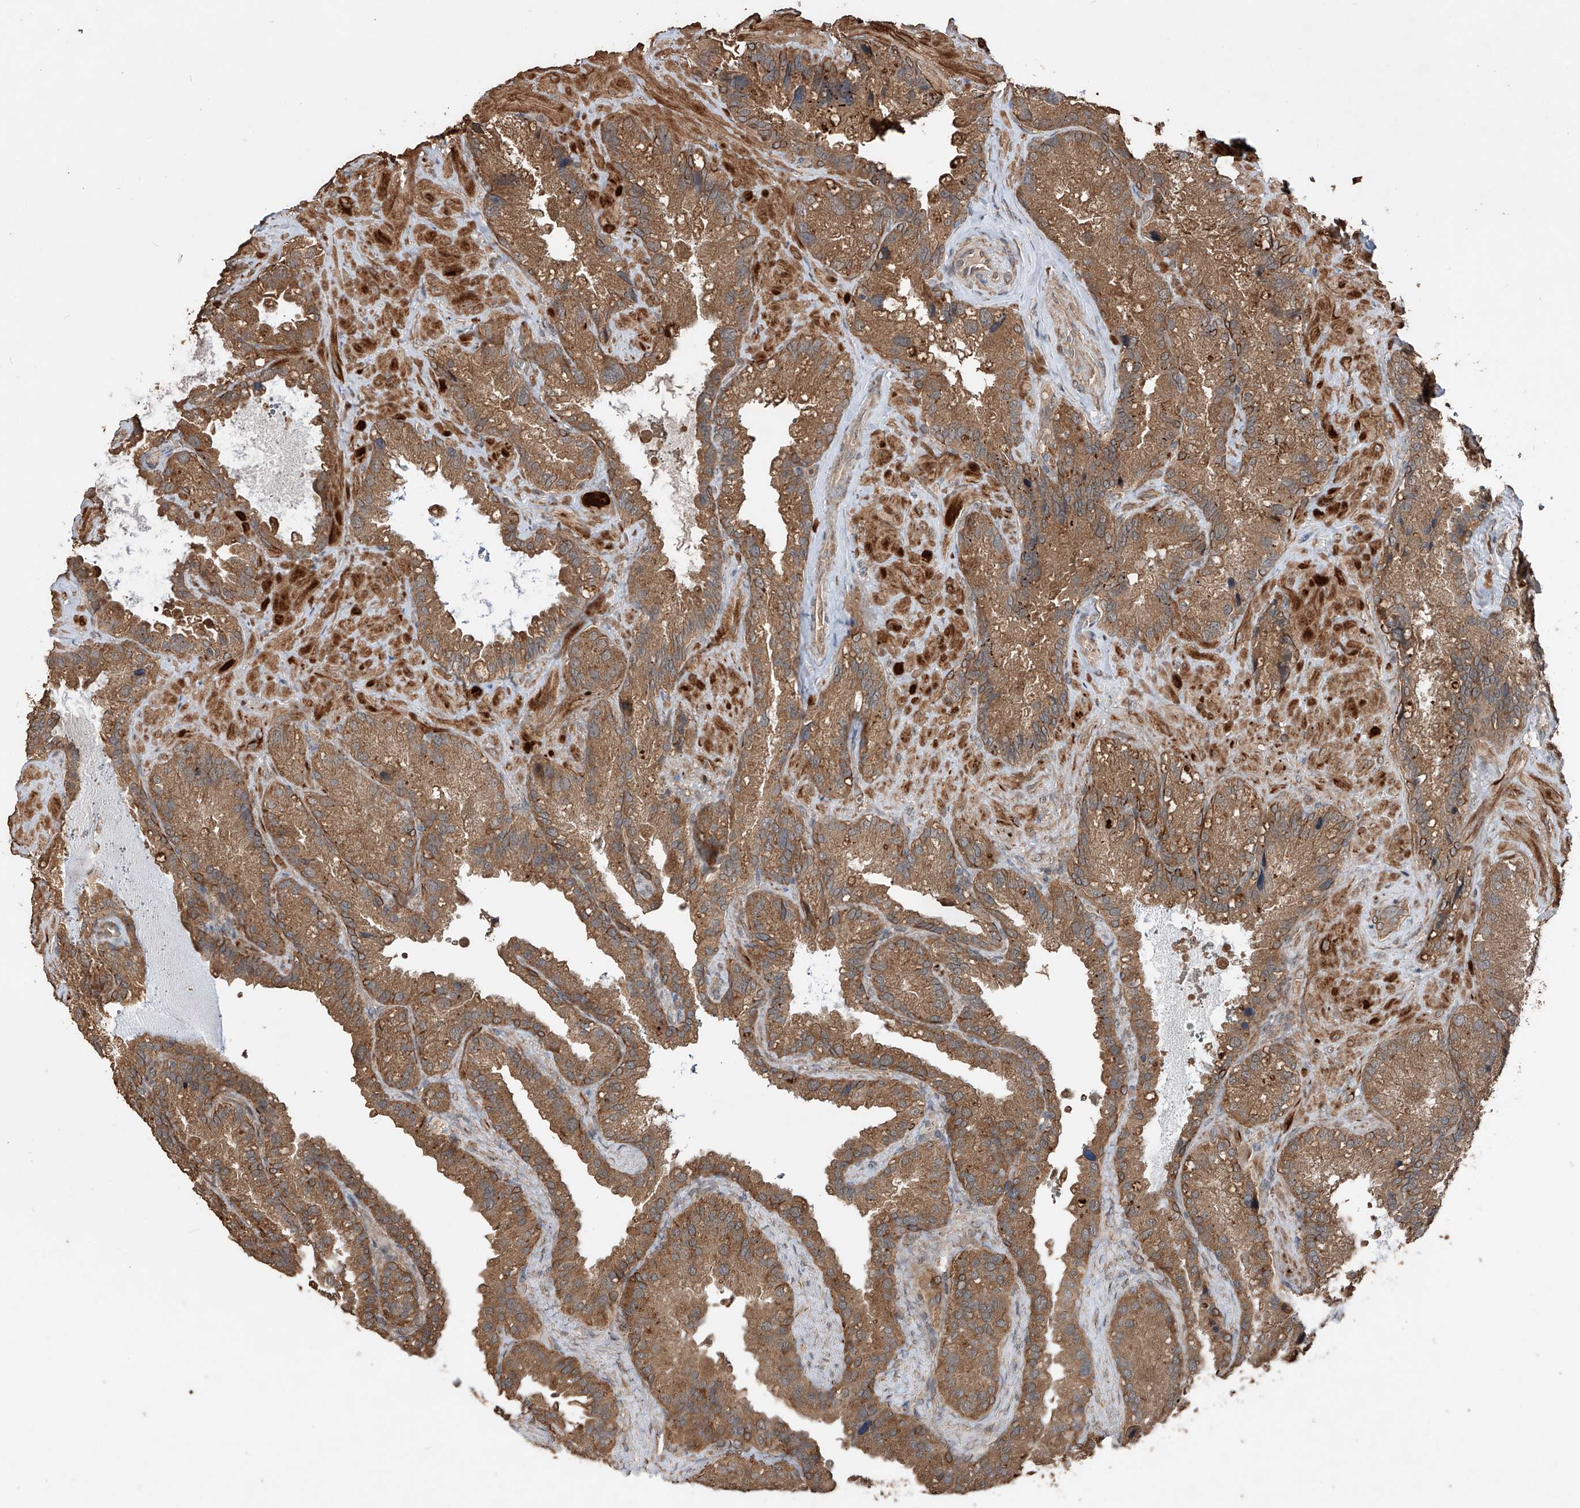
{"staining": {"intensity": "moderate", "quantity": ">75%", "location": "cytoplasmic/membranous"}, "tissue": "seminal vesicle", "cell_type": "Glandular cells", "image_type": "normal", "snomed": [{"axis": "morphology", "description": "Normal tissue, NOS"}, {"axis": "topography", "description": "Prostate"}, {"axis": "topography", "description": "Seminal veicle"}], "caption": "Immunohistochemical staining of benign human seminal vesicle exhibits >75% levels of moderate cytoplasmic/membranous protein expression in about >75% of glandular cells. (brown staining indicates protein expression, while blue staining denotes nuclei).", "gene": "FAM135A", "patient": {"sex": "male", "age": 68}}